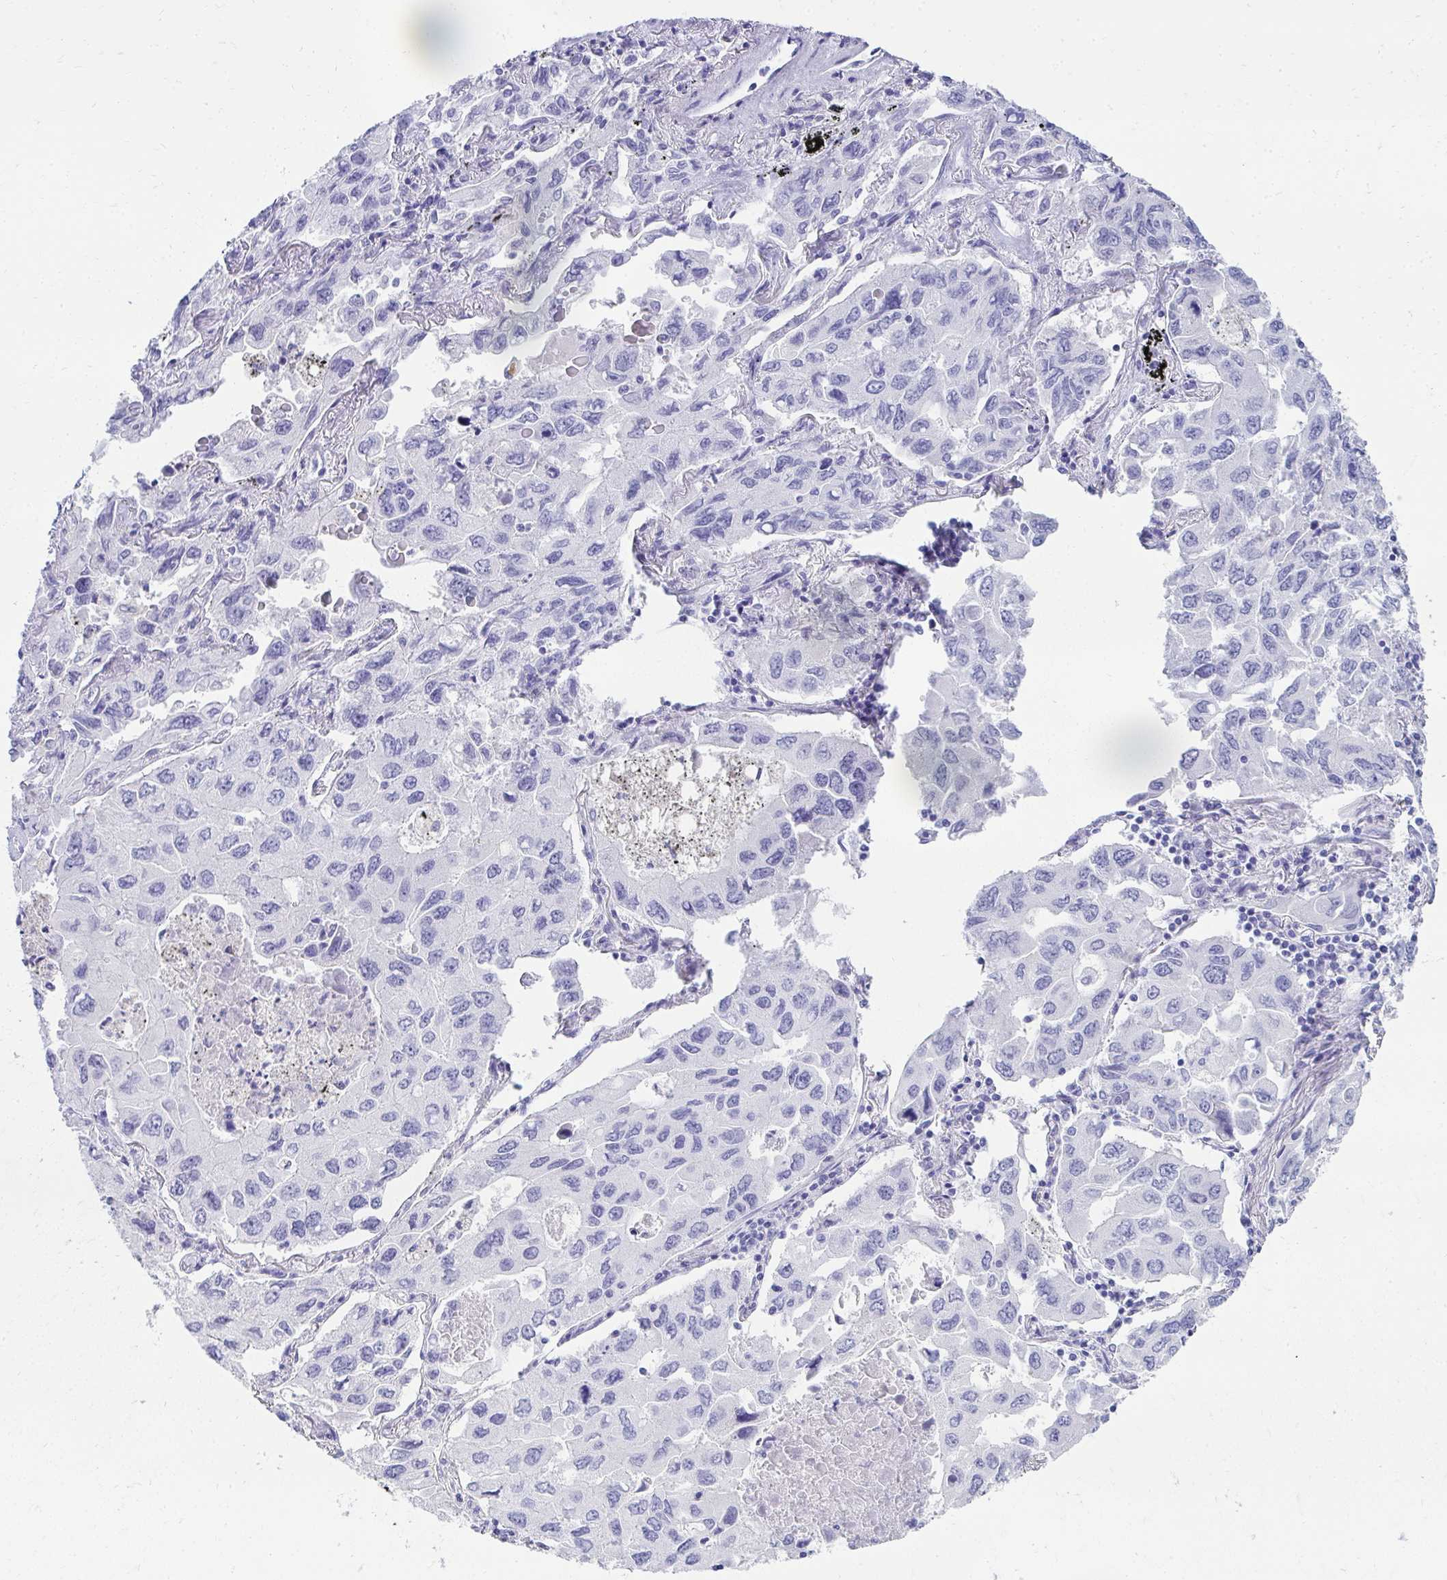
{"staining": {"intensity": "negative", "quantity": "none", "location": "none"}, "tissue": "lung cancer", "cell_type": "Tumor cells", "image_type": "cancer", "snomed": [{"axis": "morphology", "description": "Adenocarcinoma, NOS"}, {"axis": "topography", "description": "Lung"}], "caption": "High power microscopy micrograph of an immunohistochemistry photomicrograph of lung cancer (adenocarcinoma), revealing no significant expression in tumor cells.", "gene": "SEC14L3", "patient": {"sex": "male", "age": 64}}